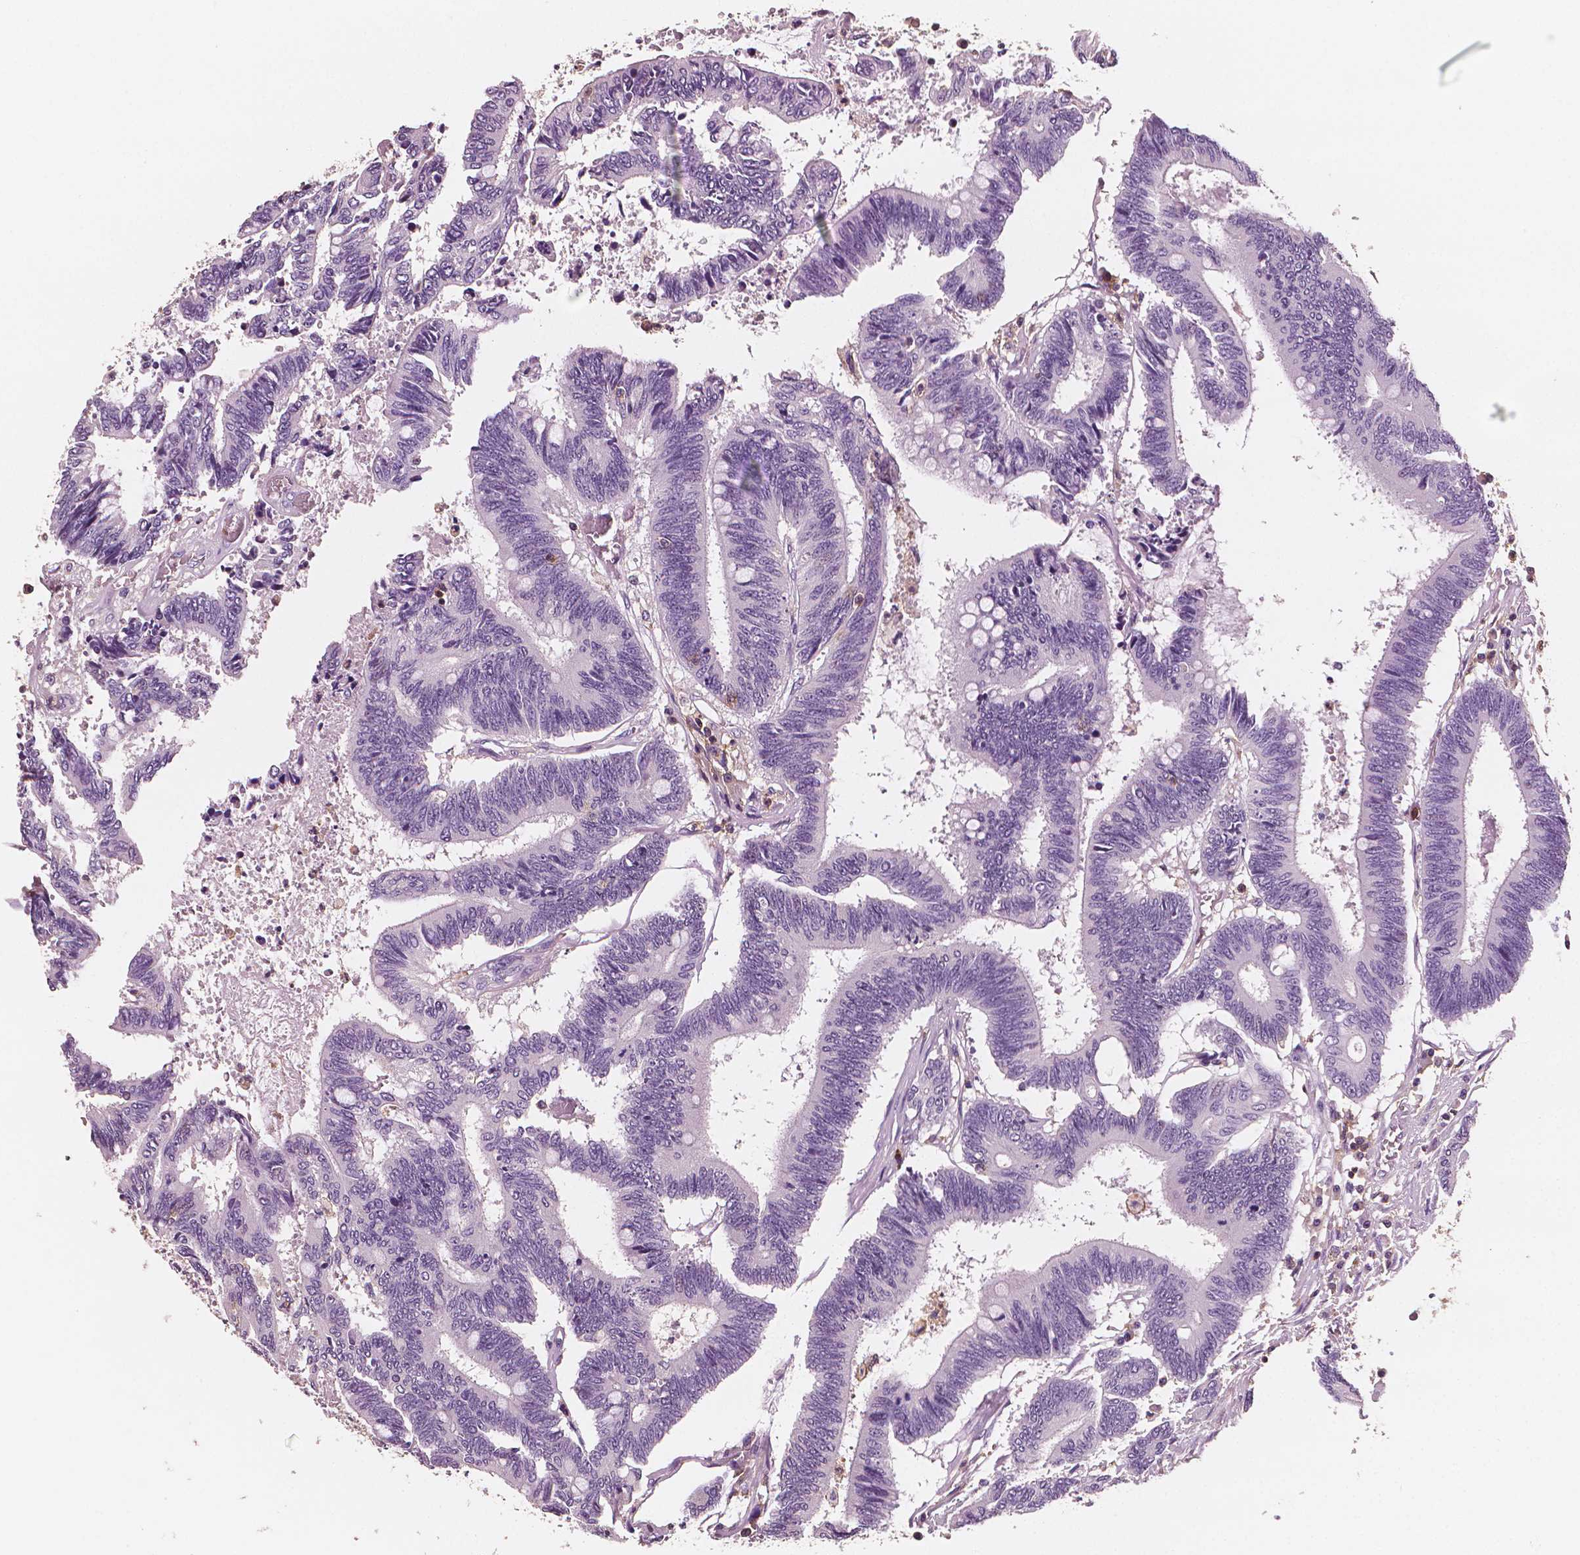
{"staining": {"intensity": "negative", "quantity": "none", "location": "none"}, "tissue": "colorectal cancer", "cell_type": "Tumor cells", "image_type": "cancer", "snomed": [{"axis": "morphology", "description": "Adenocarcinoma, NOS"}, {"axis": "topography", "description": "Rectum"}], "caption": "A micrograph of colorectal cancer stained for a protein displays no brown staining in tumor cells. Brightfield microscopy of IHC stained with DAB (3,3'-diaminobenzidine) (brown) and hematoxylin (blue), captured at high magnification.", "gene": "PTPRC", "patient": {"sex": "male", "age": 54}}